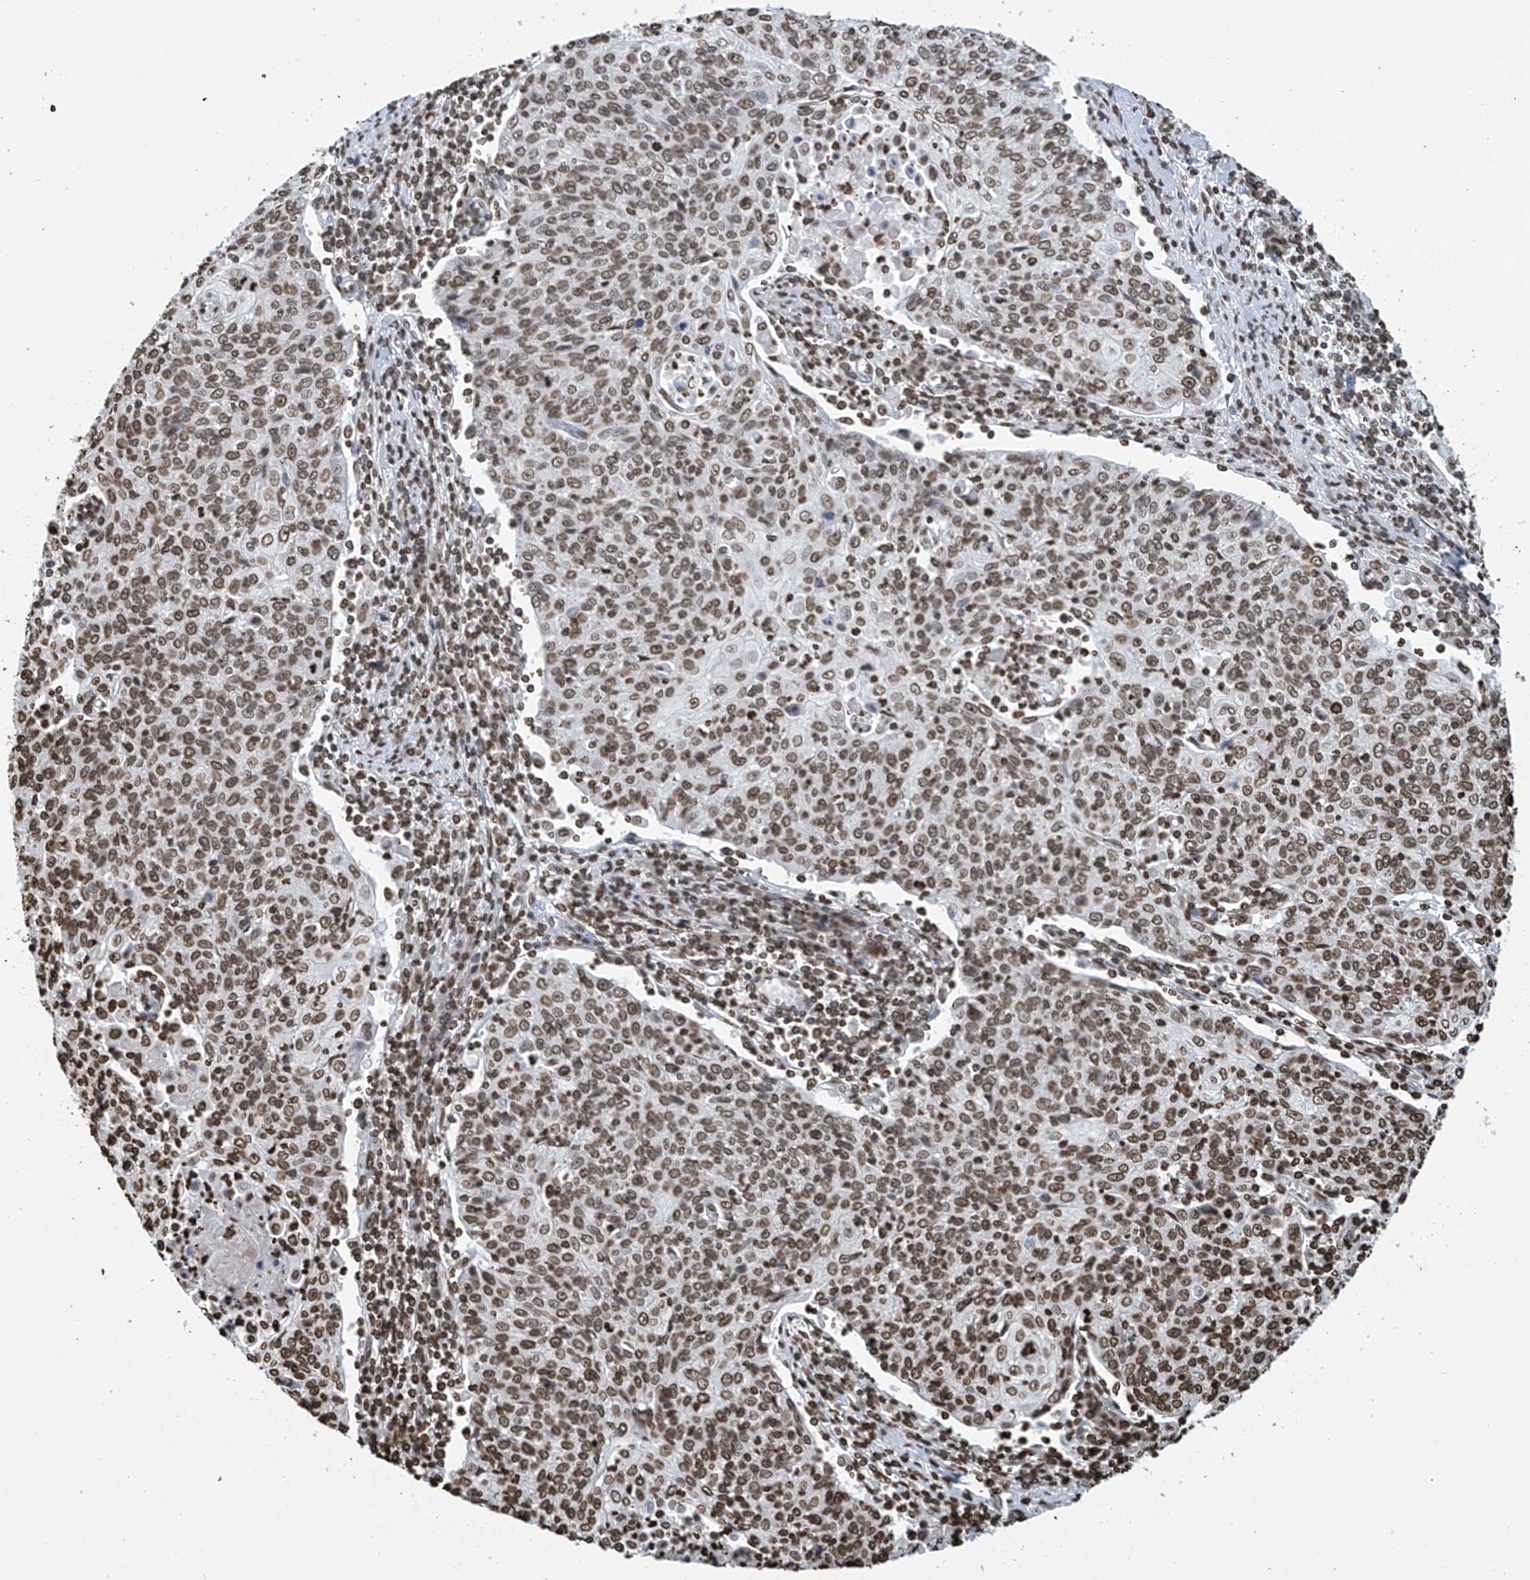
{"staining": {"intensity": "moderate", "quantity": ">75%", "location": "nuclear"}, "tissue": "cervical cancer", "cell_type": "Tumor cells", "image_type": "cancer", "snomed": [{"axis": "morphology", "description": "Squamous cell carcinoma, NOS"}, {"axis": "topography", "description": "Cervix"}], "caption": "There is medium levels of moderate nuclear expression in tumor cells of cervical squamous cell carcinoma, as demonstrated by immunohistochemical staining (brown color).", "gene": "DPPA2", "patient": {"sex": "female", "age": 48}}